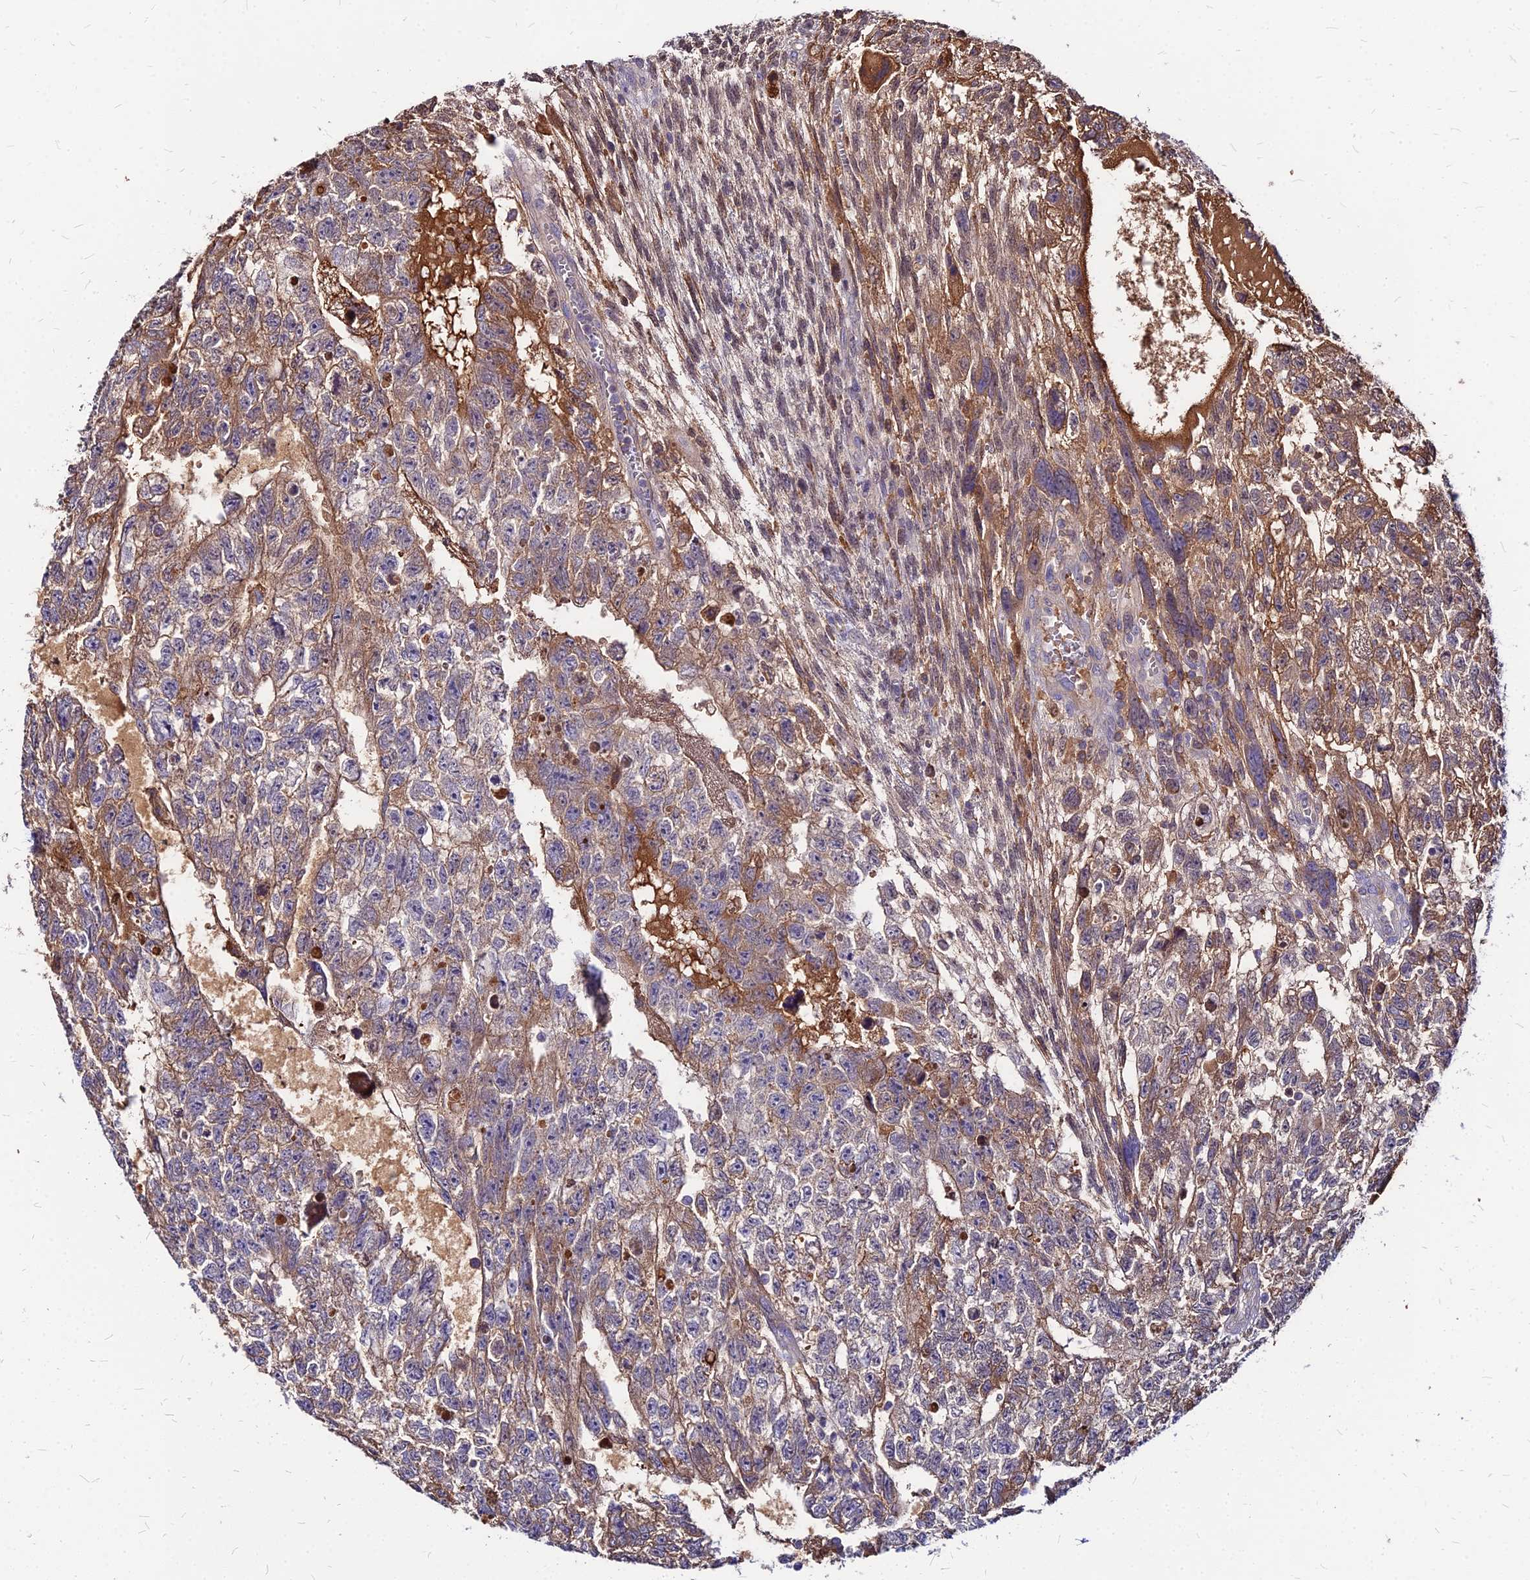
{"staining": {"intensity": "strong", "quantity": "<25%", "location": "cytoplasmic/membranous"}, "tissue": "testis cancer", "cell_type": "Tumor cells", "image_type": "cancer", "snomed": [{"axis": "morphology", "description": "Carcinoma, Embryonal, NOS"}, {"axis": "topography", "description": "Testis"}], "caption": "DAB (3,3'-diaminobenzidine) immunohistochemical staining of testis cancer (embryonal carcinoma) reveals strong cytoplasmic/membranous protein staining in about <25% of tumor cells.", "gene": "ACSM6", "patient": {"sex": "male", "age": 26}}